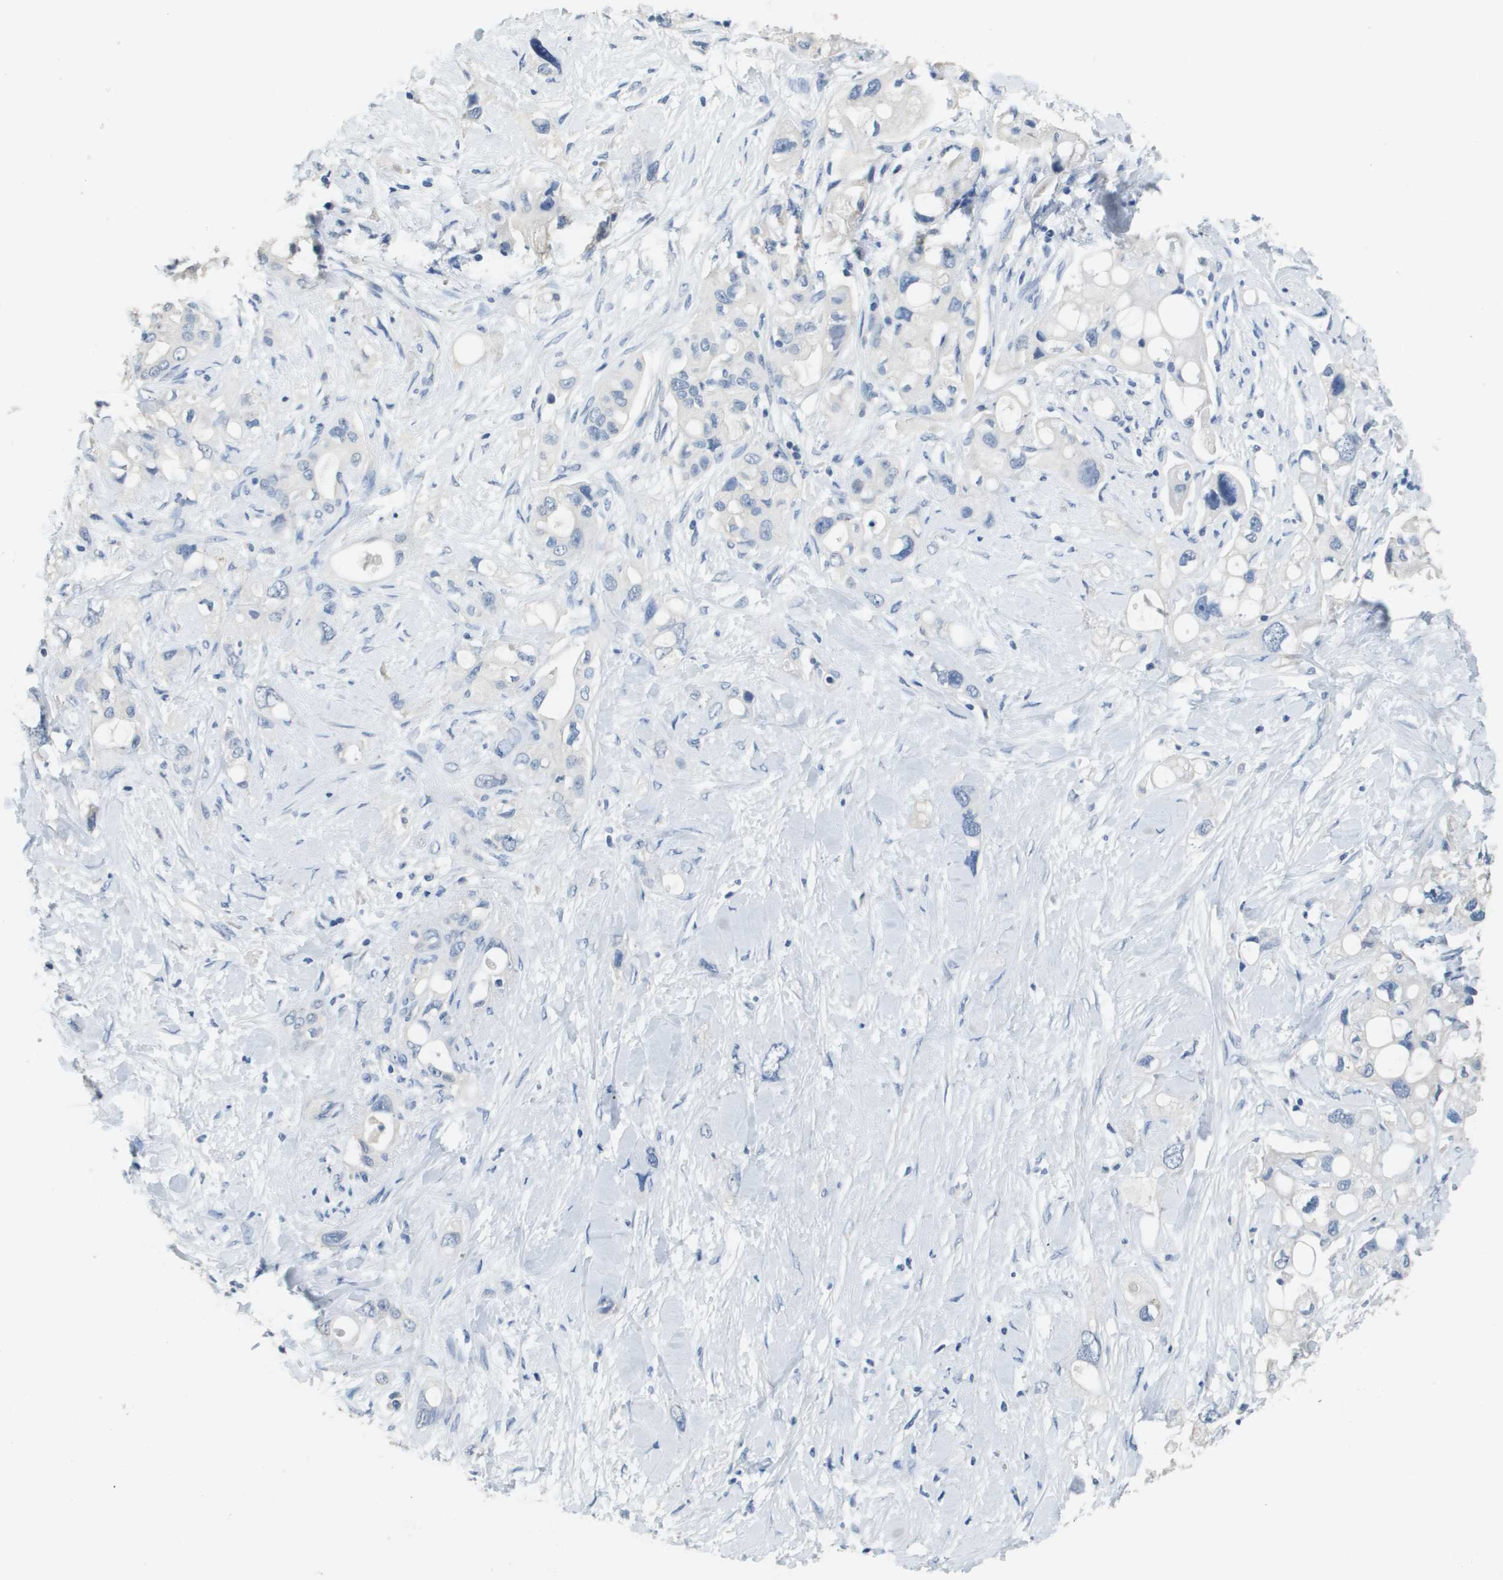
{"staining": {"intensity": "negative", "quantity": "none", "location": "none"}, "tissue": "pancreatic cancer", "cell_type": "Tumor cells", "image_type": "cancer", "snomed": [{"axis": "morphology", "description": "Adenocarcinoma, NOS"}, {"axis": "topography", "description": "Pancreas"}], "caption": "IHC photomicrograph of human pancreatic cancer (adenocarcinoma) stained for a protein (brown), which reveals no positivity in tumor cells. The staining is performed using DAB brown chromogen with nuclei counter-stained in using hematoxylin.", "gene": "MT3", "patient": {"sex": "female", "age": 56}}